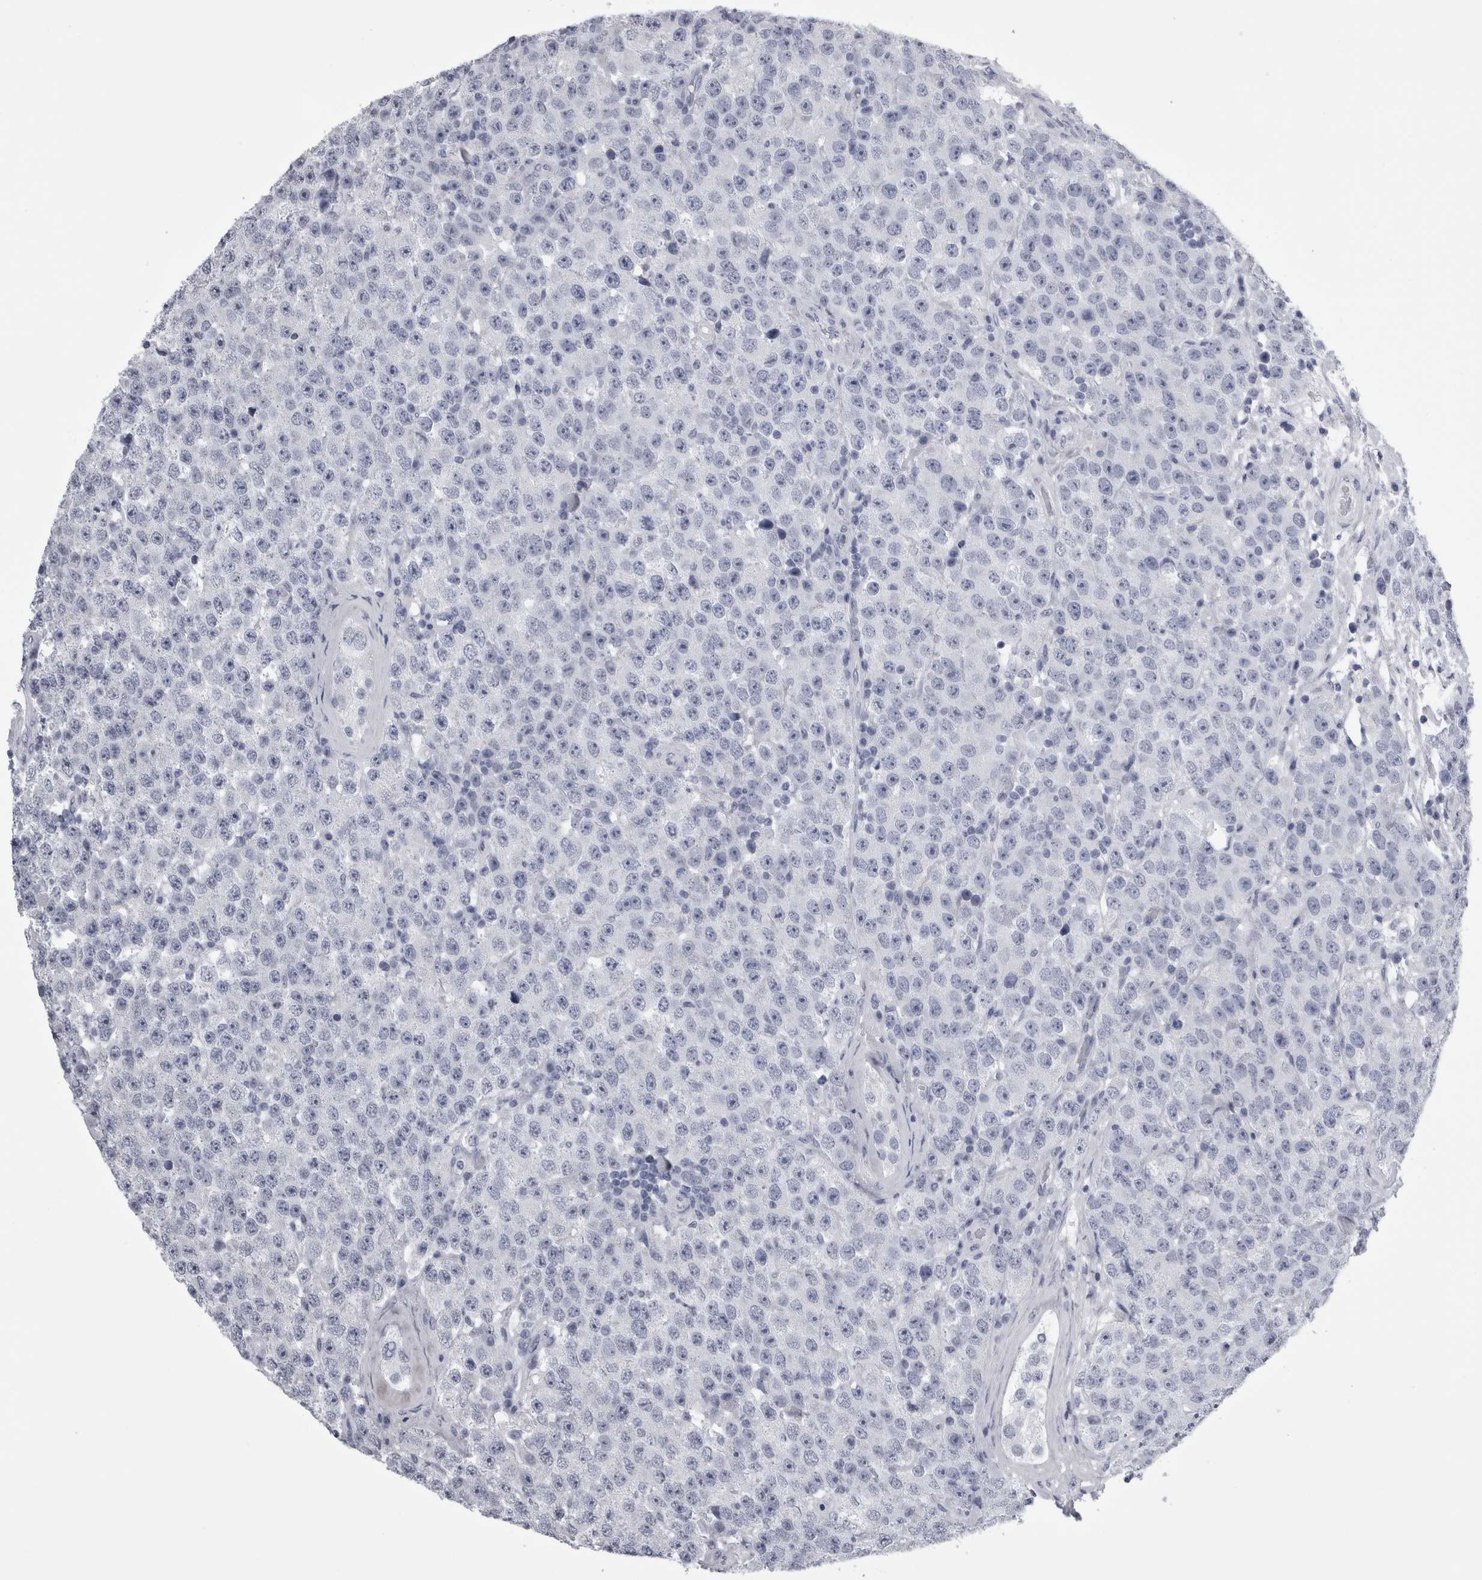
{"staining": {"intensity": "negative", "quantity": "none", "location": "none"}, "tissue": "testis cancer", "cell_type": "Tumor cells", "image_type": "cancer", "snomed": [{"axis": "morphology", "description": "Seminoma, NOS"}, {"axis": "morphology", "description": "Carcinoma, Embryonal, NOS"}, {"axis": "topography", "description": "Testis"}], "caption": "Tumor cells show no significant protein expression in embryonal carcinoma (testis).", "gene": "ALDH8A1", "patient": {"sex": "male", "age": 28}}